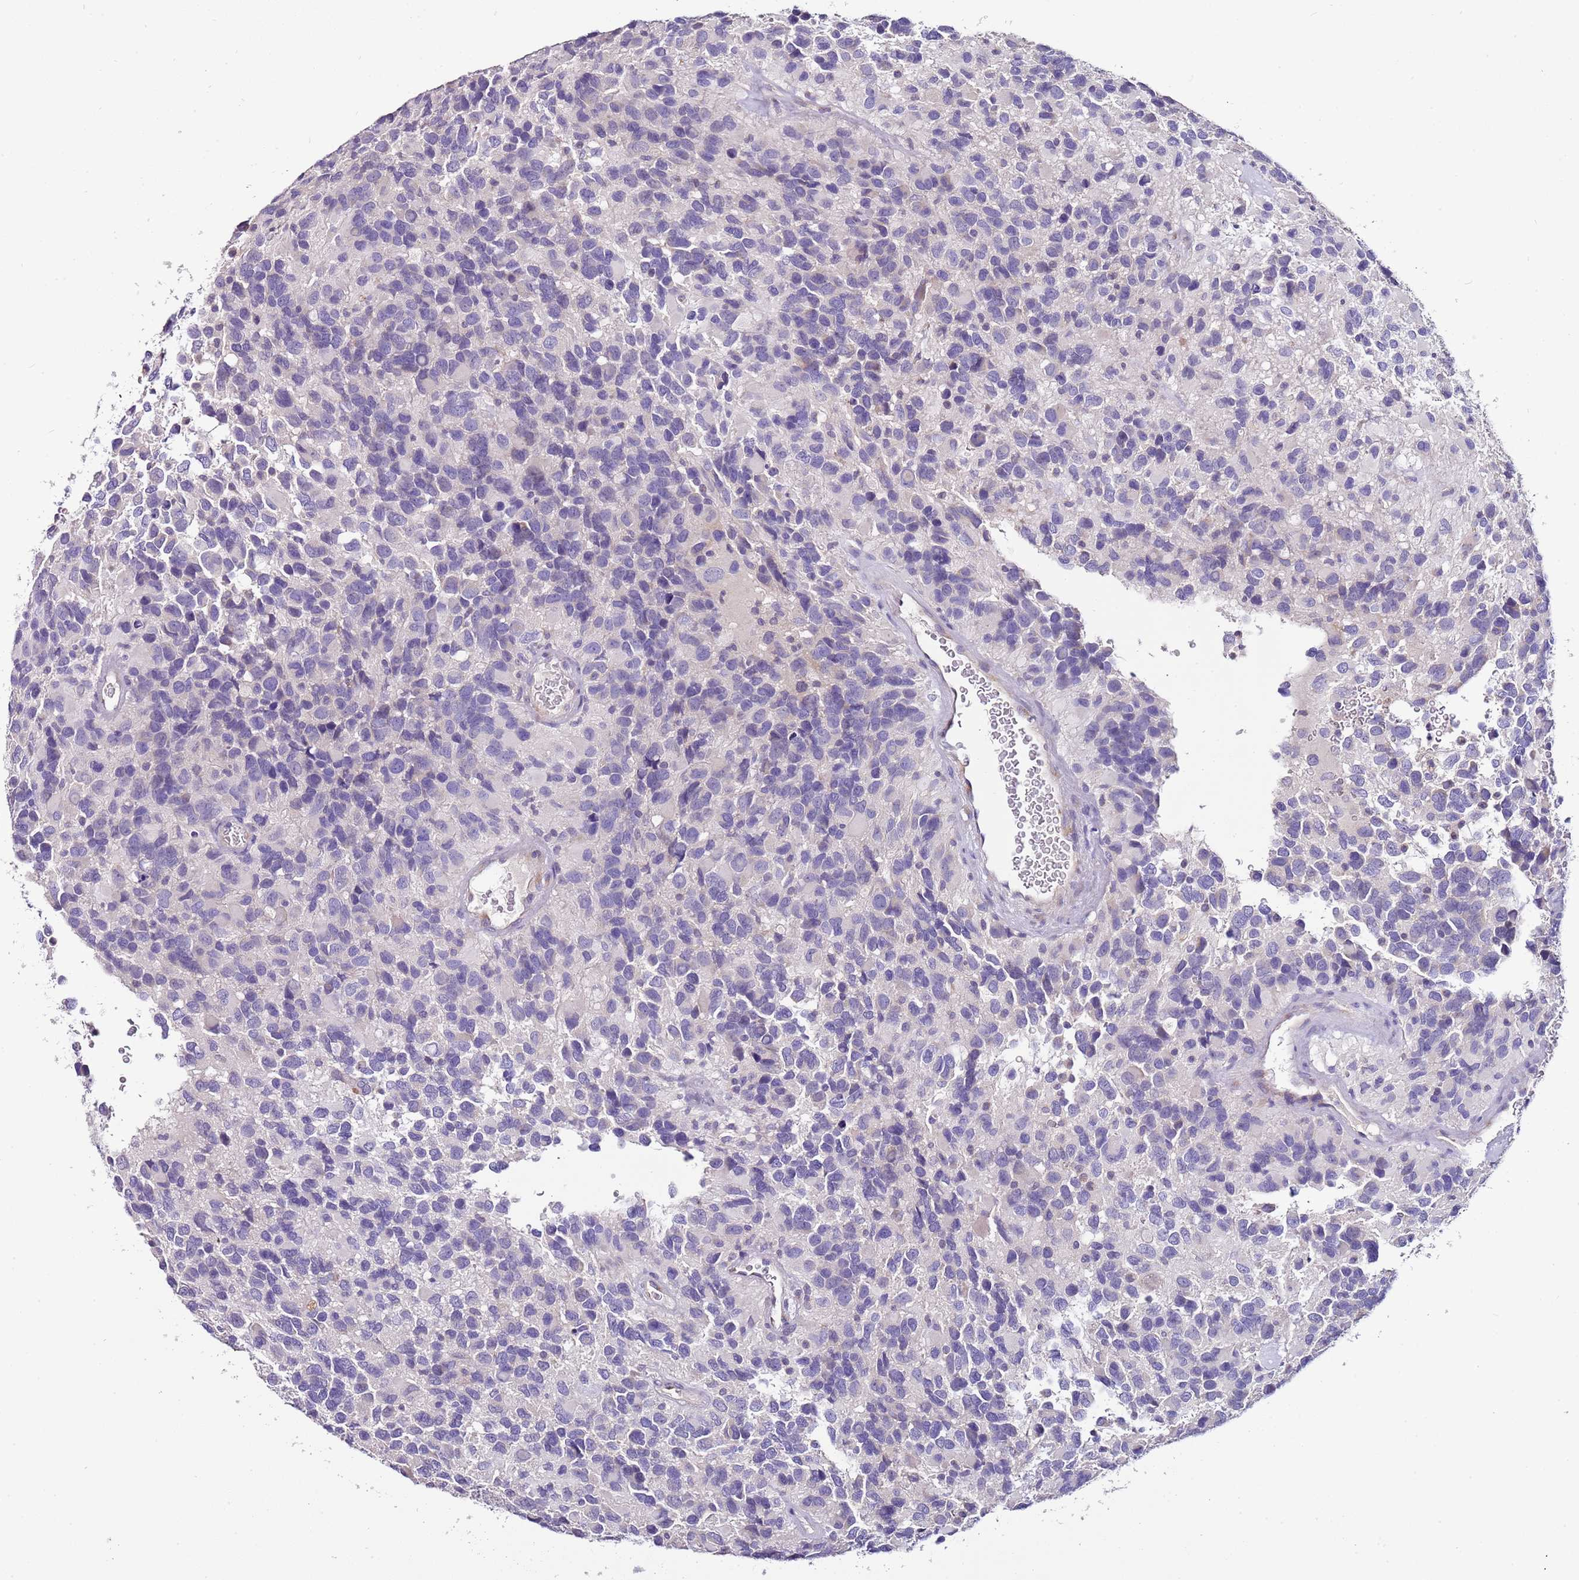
{"staining": {"intensity": "negative", "quantity": "none", "location": "none"}, "tissue": "glioma", "cell_type": "Tumor cells", "image_type": "cancer", "snomed": [{"axis": "morphology", "description": "Glioma, malignant, High grade"}, {"axis": "topography", "description": "Brain"}], "caption": "Histopathology image shows no significant protein expression in tumor cells of malignant high-grade glioma.", "gene": "FAM20A", "patient": {"sex": "male", "age": 77}}